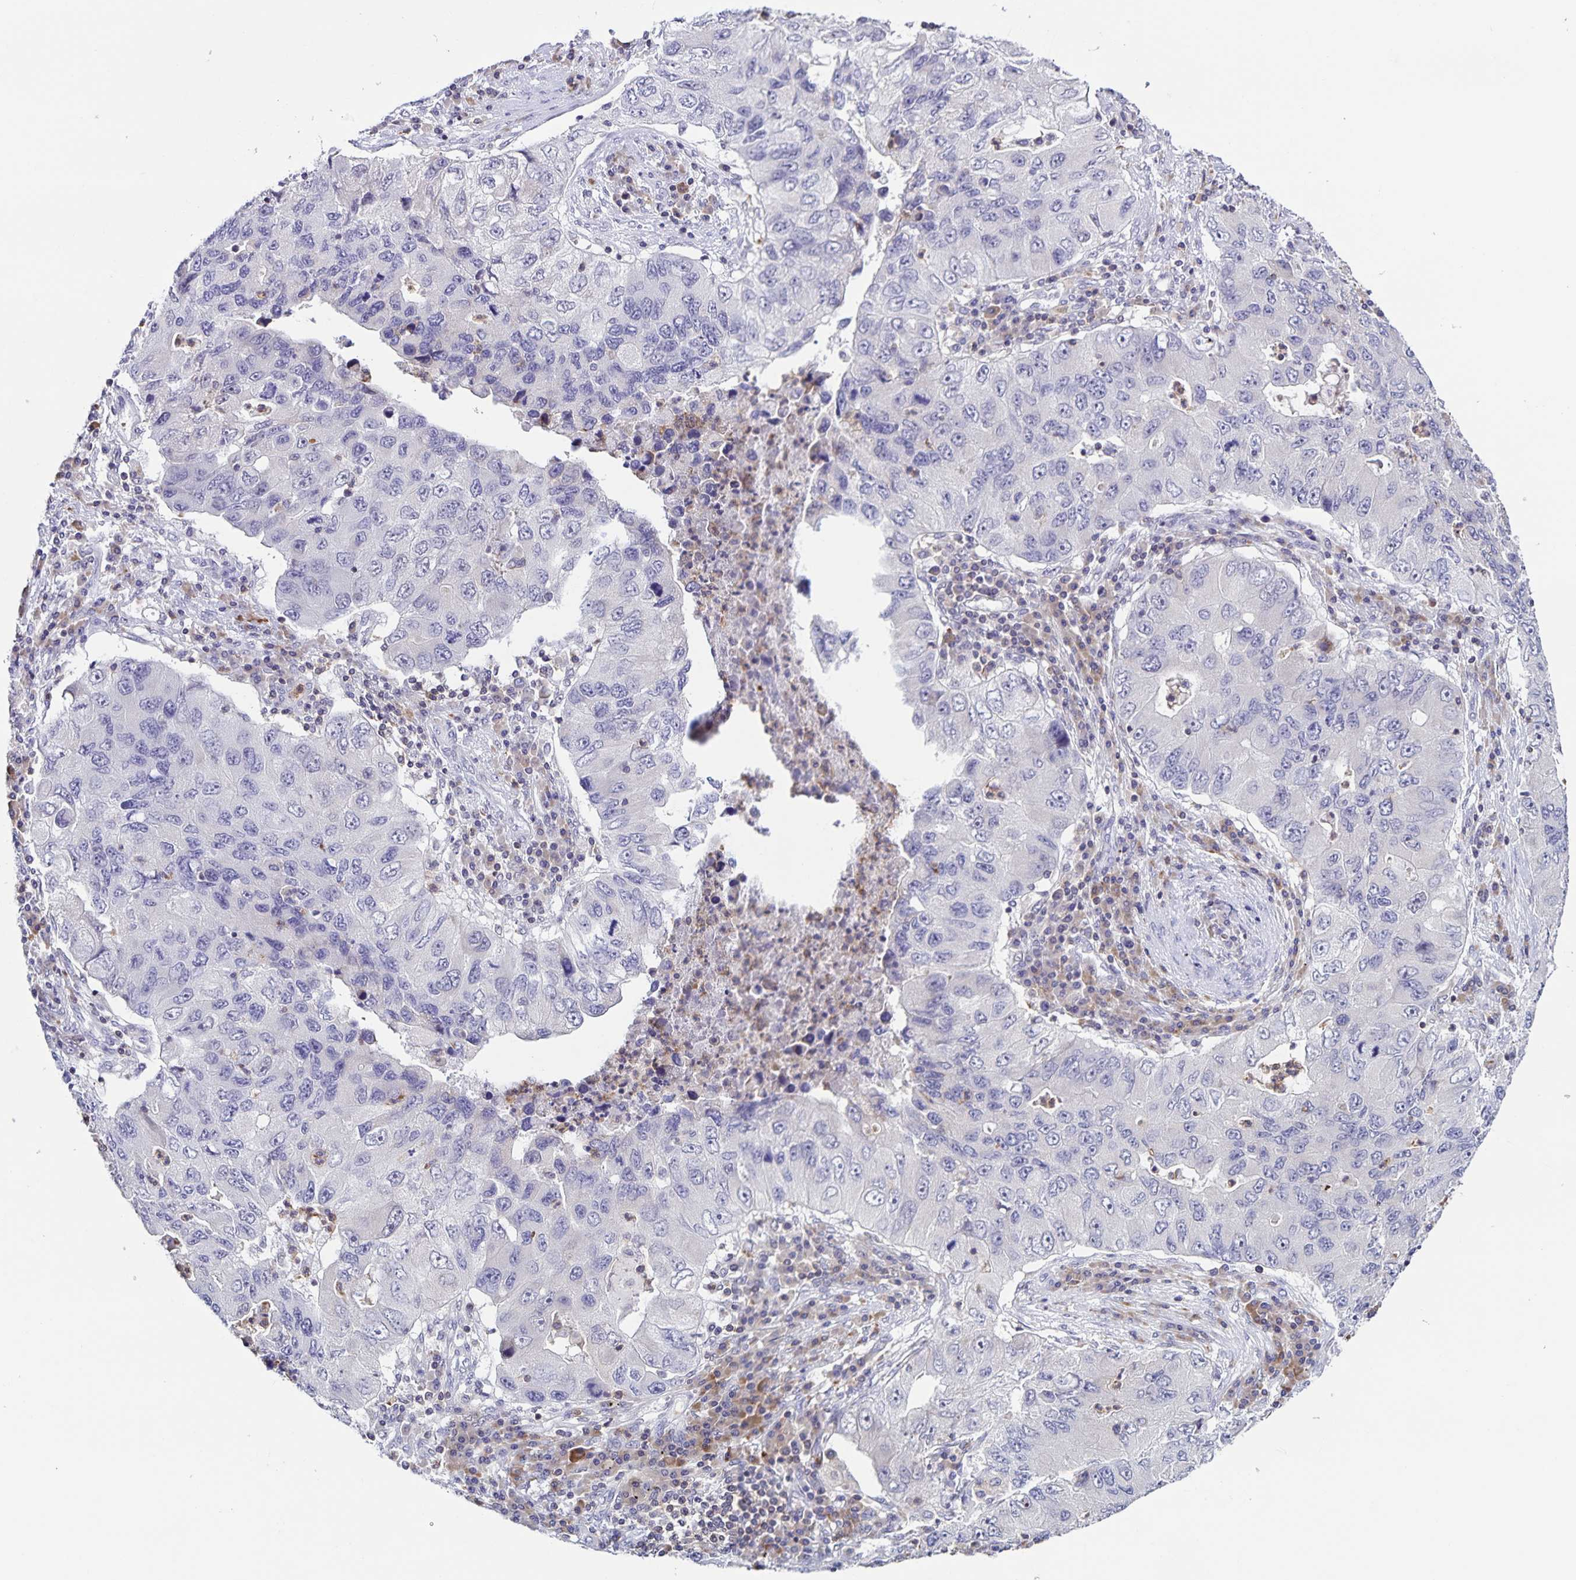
{"staining": {"intensity": "negative", "quantity": "none", "location": "none"}, "tissue": "lung cancer", "cell_type": "Tumor cells", "image_type": "cancer", "snomed": [{"axis": "morphology", "description": "Adenocarcinoma, NOS"}, {"axis": "morphology", "description": "Adenocarcinoma, metastatic, NOS"}, {"axis": "topography", "description": "Lymph node"}, {"axis": "topography", "description": "Lung"}], "caption": "This is an immunohistochemistry (IHC) photomicrograph of human lung metastatic adenocarcinoma. There is no positivity in tumor cells.", "gene": "STPG4", "patient": {"sex": "female", "age": 54}}